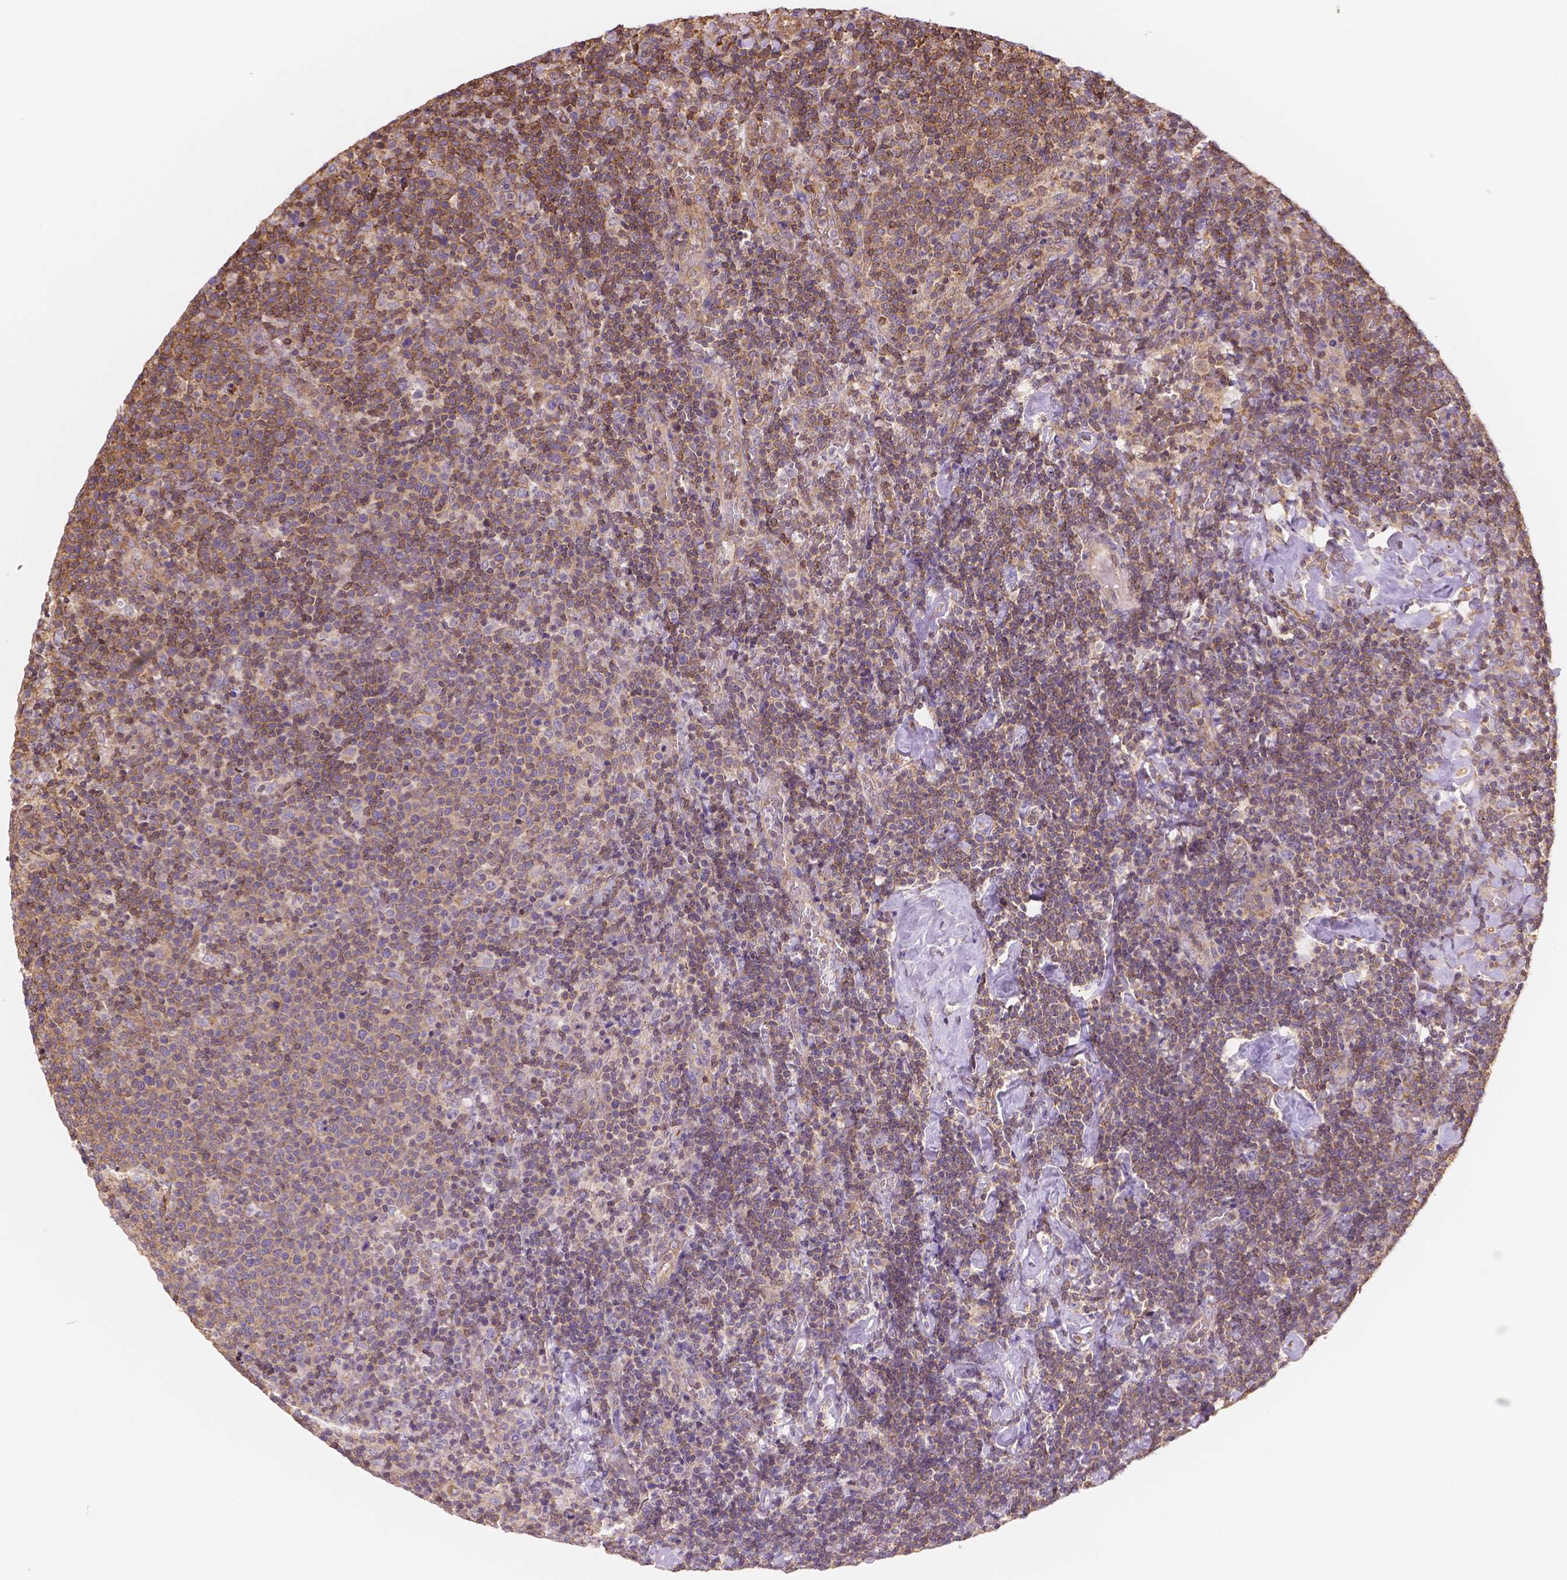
{"staining": {"intensity": "moderate", "quantity": "25%-75%", "location": "cytoplasmic/membranous"}, "tissue": "lymphoma", "cell_type": "Tumor cells", "image_type": "cancer", "snomed": [{"axis": "morphology", "description": "Malignant lymphoma, non-Hodgkin's type, High grade"}, {"axis": "topography", "description": "Lymph node"}], "caption": "Lymphoma was stained to show a protein in brown. There is medium levels of moderate cytoplasmic/membranous positivity in approximately 25%-75% of tumor cells.", "gene": "DMWD", "patient": {"sex": "male", "age": 61}}